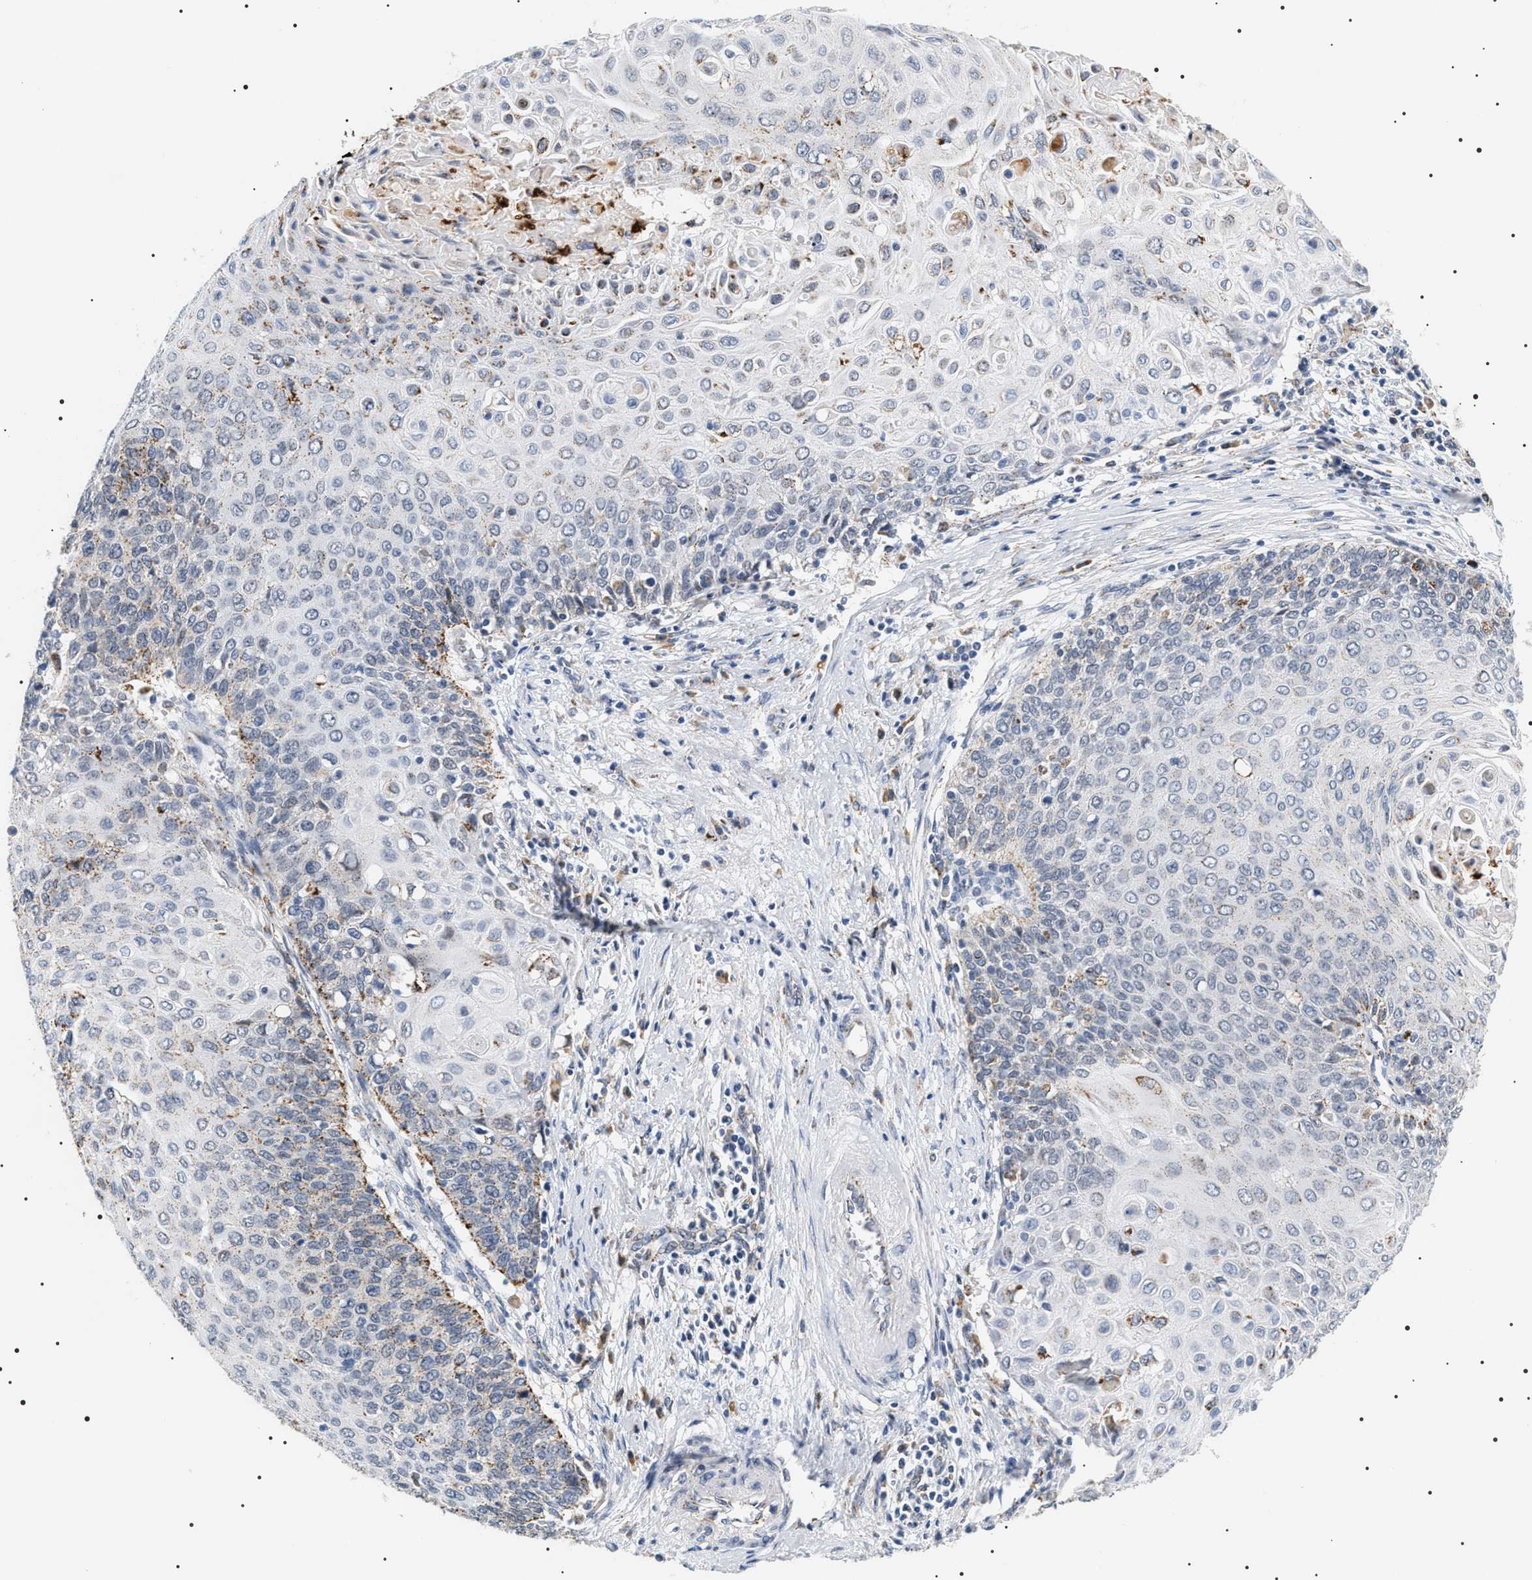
{"staining": {"intensity": "moderate", "quantity": "<25%", "location": "cytoplasmic/membranous"}, "tissue": "cervical cancer", "cell_type": "Tumor cells", "image_type": "cancer", "snomed": [{"axis": "morphology", "description": "Squamous cell carcinoma, NOS"}, {"axis": "topography", "description": "Cervix"}], "caption": "Moderate cytoplasmic/membranous positivity for a protein is appreciated in about <25% of tumor cells of cervical cancer using immunohistochemistry.", "gene": "HSD17B11", "patient": {"sex": "female", "age": 39}}